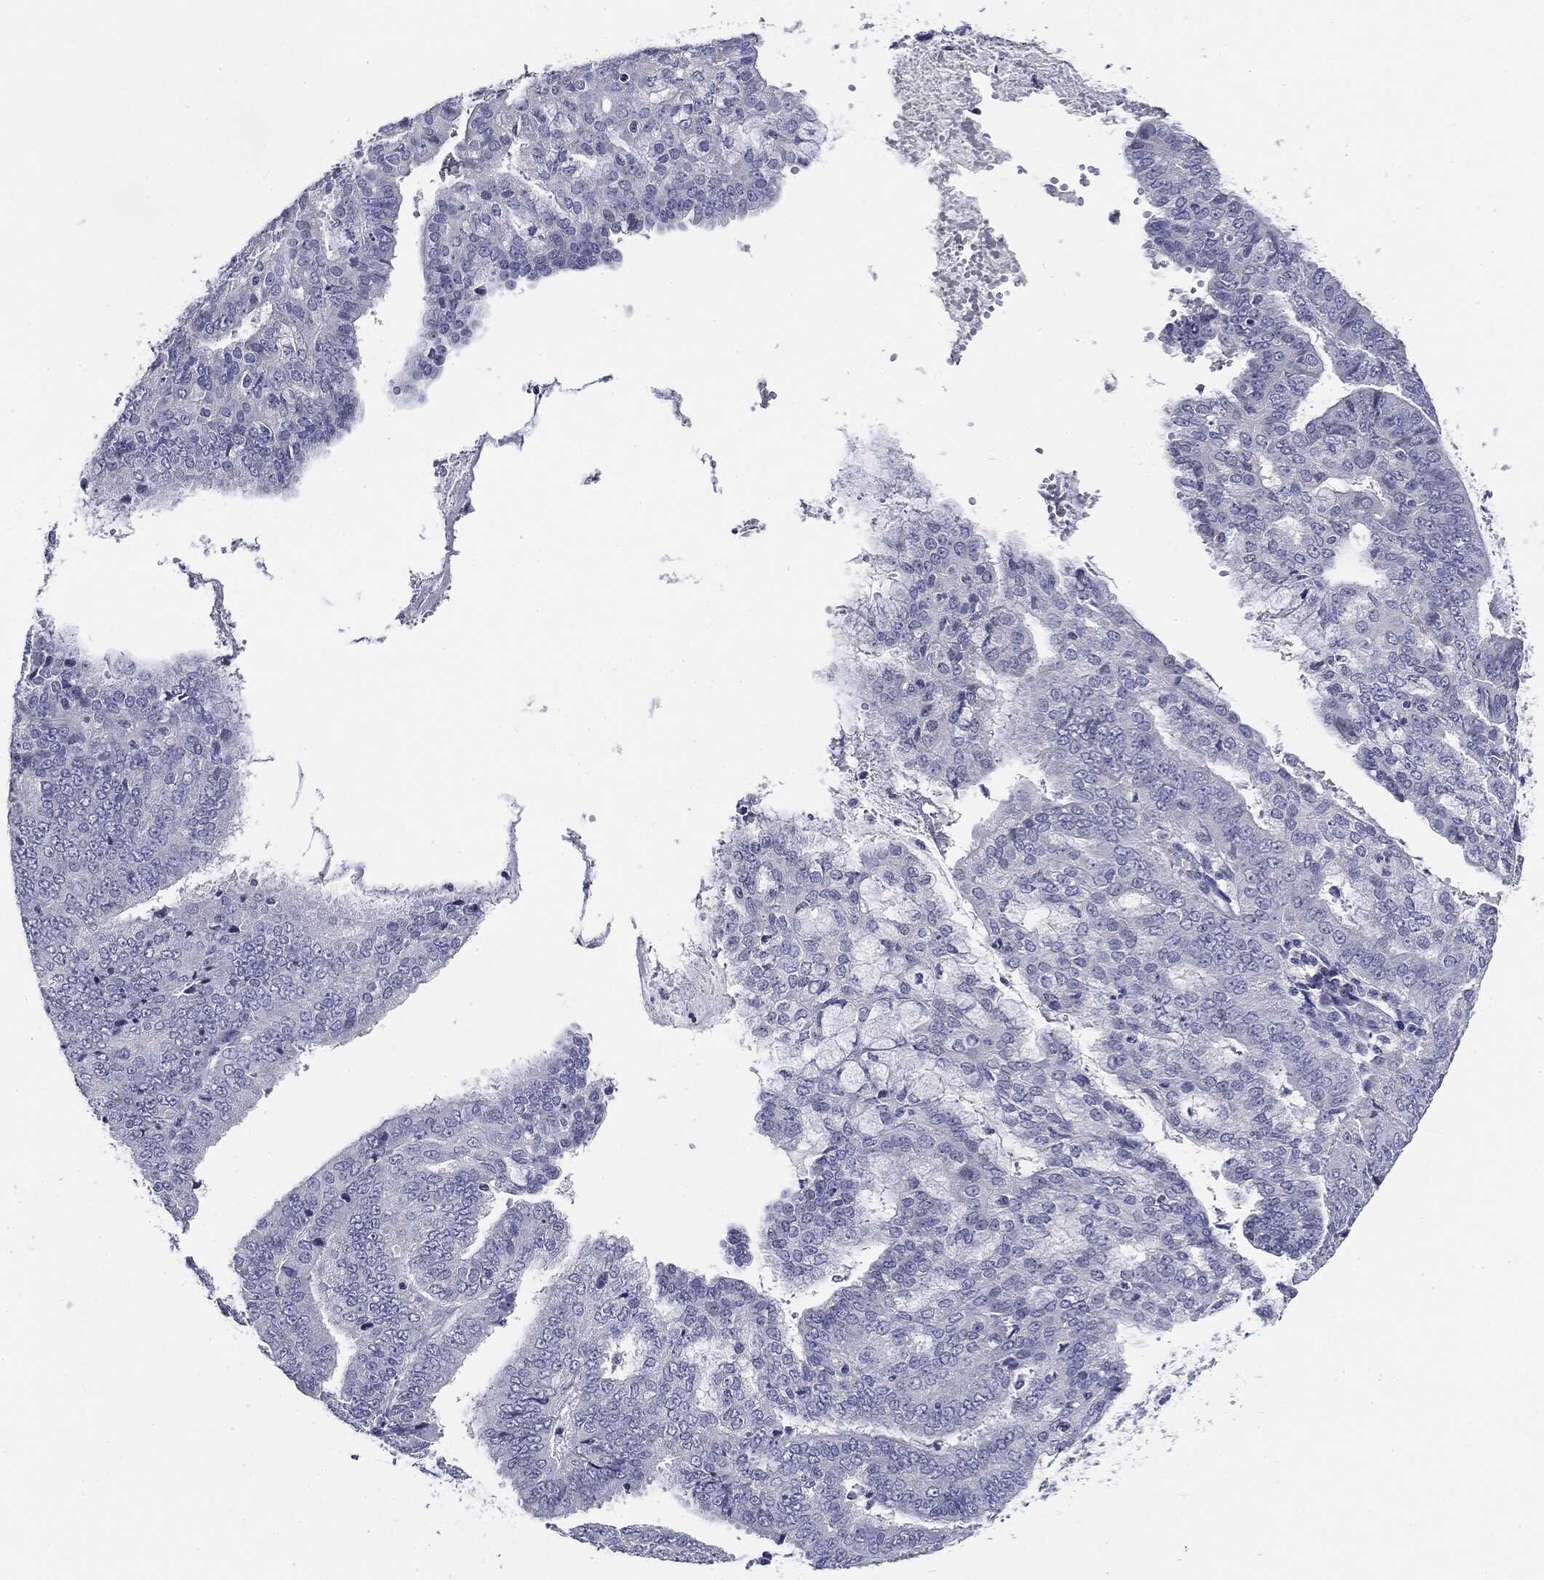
{"staining": {"intensity": "negative", "quantity": "none", "location": "none"}, "tissue": "endometrial cancer", "cell_type": "Tumor cells", "image_type": "cancer", "snomed": [{"axis": "morphology", "description": "Adenocarcinoma, NOS"}, {"axis": "topography", "description": "Endometrium"}], "caption": "Immunohistochemical staining of adenocarcinoma (endometrial) displays no significant expression in tumor cells.", "gene": "CGB1", "patient": {"sex": "female", "age": 63}}